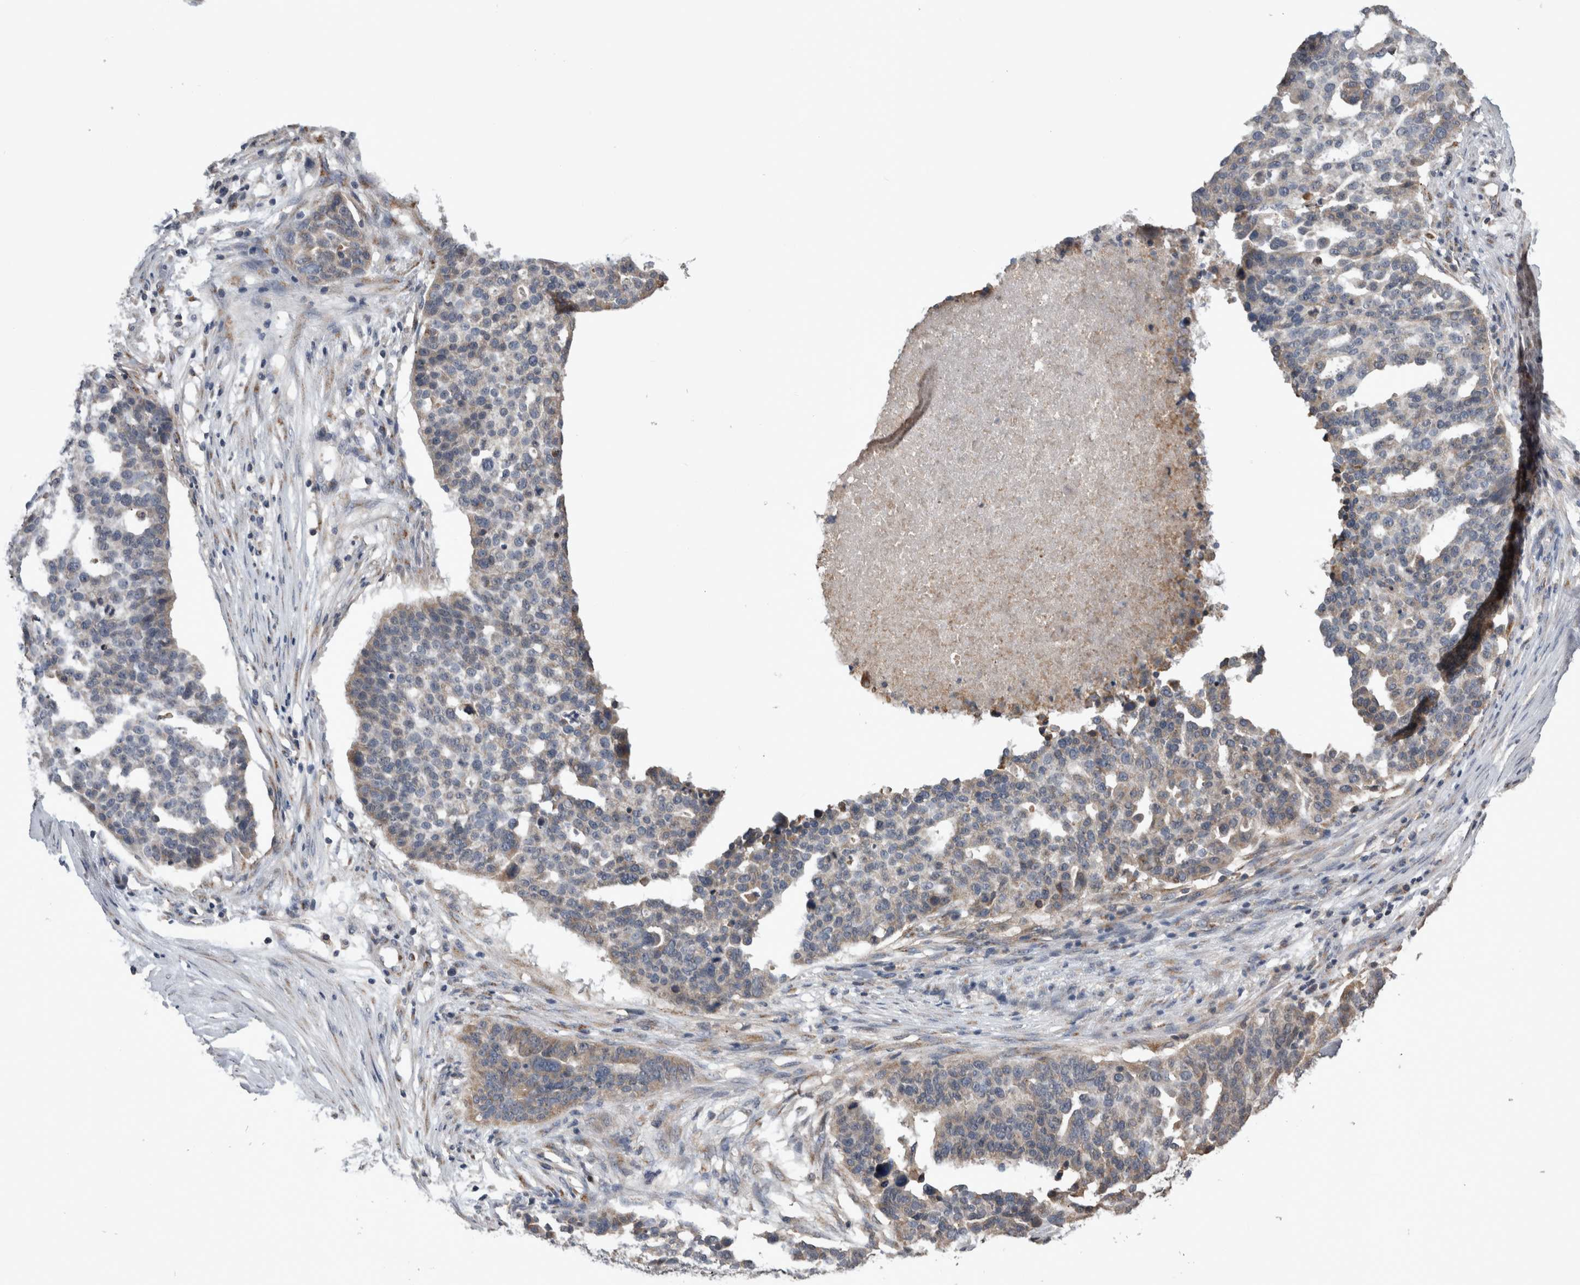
{"staining": {"intensity": "negative", "quantity": "none", "location": "none"}, "tissue": "ovarian cancer", "cell_type": "Tumor cells", "image_type": "cancer", "snomed": [{"axis": "morphology", "description": "Cystadenocarcinoma, serous, NOS"}, {"axis": "topography", "description": "Ovary"}], "caption": "Immunohistochemistry (IHC) of human ovarian cancer exhibits no positivity in tumor cells. Brightfield microscopy of immunohistochemistry stained with DAB (brown) and hematoxylin (blue), captured at high magnification.", "gene": "ANXA13", "patient": {"sex": "female", "age": 59}}